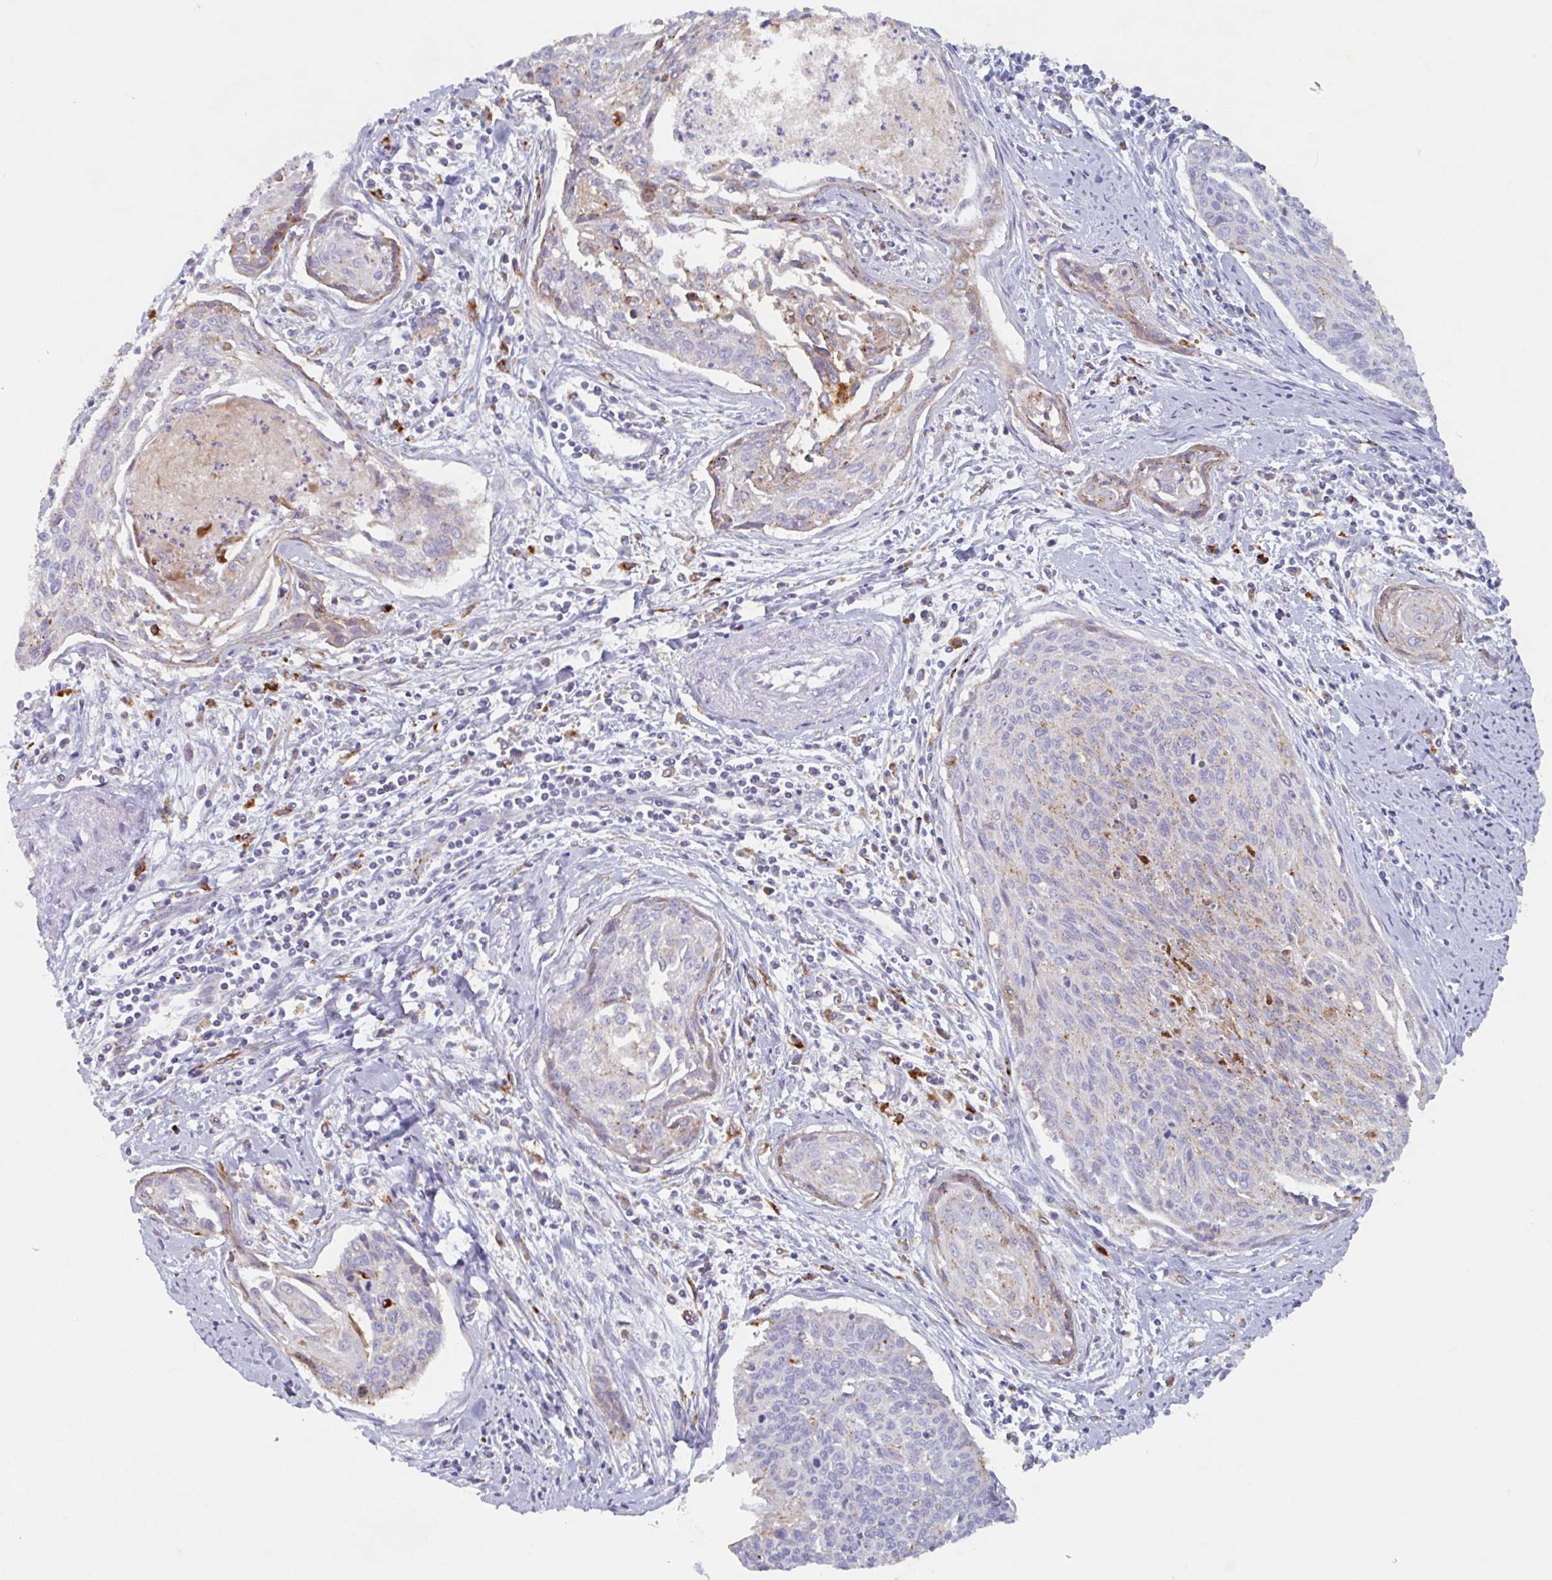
{"staining": {"intensity": "weak", "quantity": "<25%", "location": "cytoplasmic/membranous"}, "tissue": "cervical cancer", "cell_type": "Tumor cells", "image_type": "cancer", "snomed": [{"axis": "morphology", "description": "Squamous cell carcinoma, NOS"}, {"axis": "topography", "description": "Cervix"}], "caption": "Immunohistochemistry (IHC) histopathology image of cervical cancer (squamous cell carcinoma) stained for a protein (brown), which exhibits no expression in tumor cells. The staining is performed using DAB (3,3'-diaminobenzidine) brown chromogen with nuclei counter-stained in using hematoxylin.", "gene": "MANBA", "patient": {"sex": "female", "age": 55}}